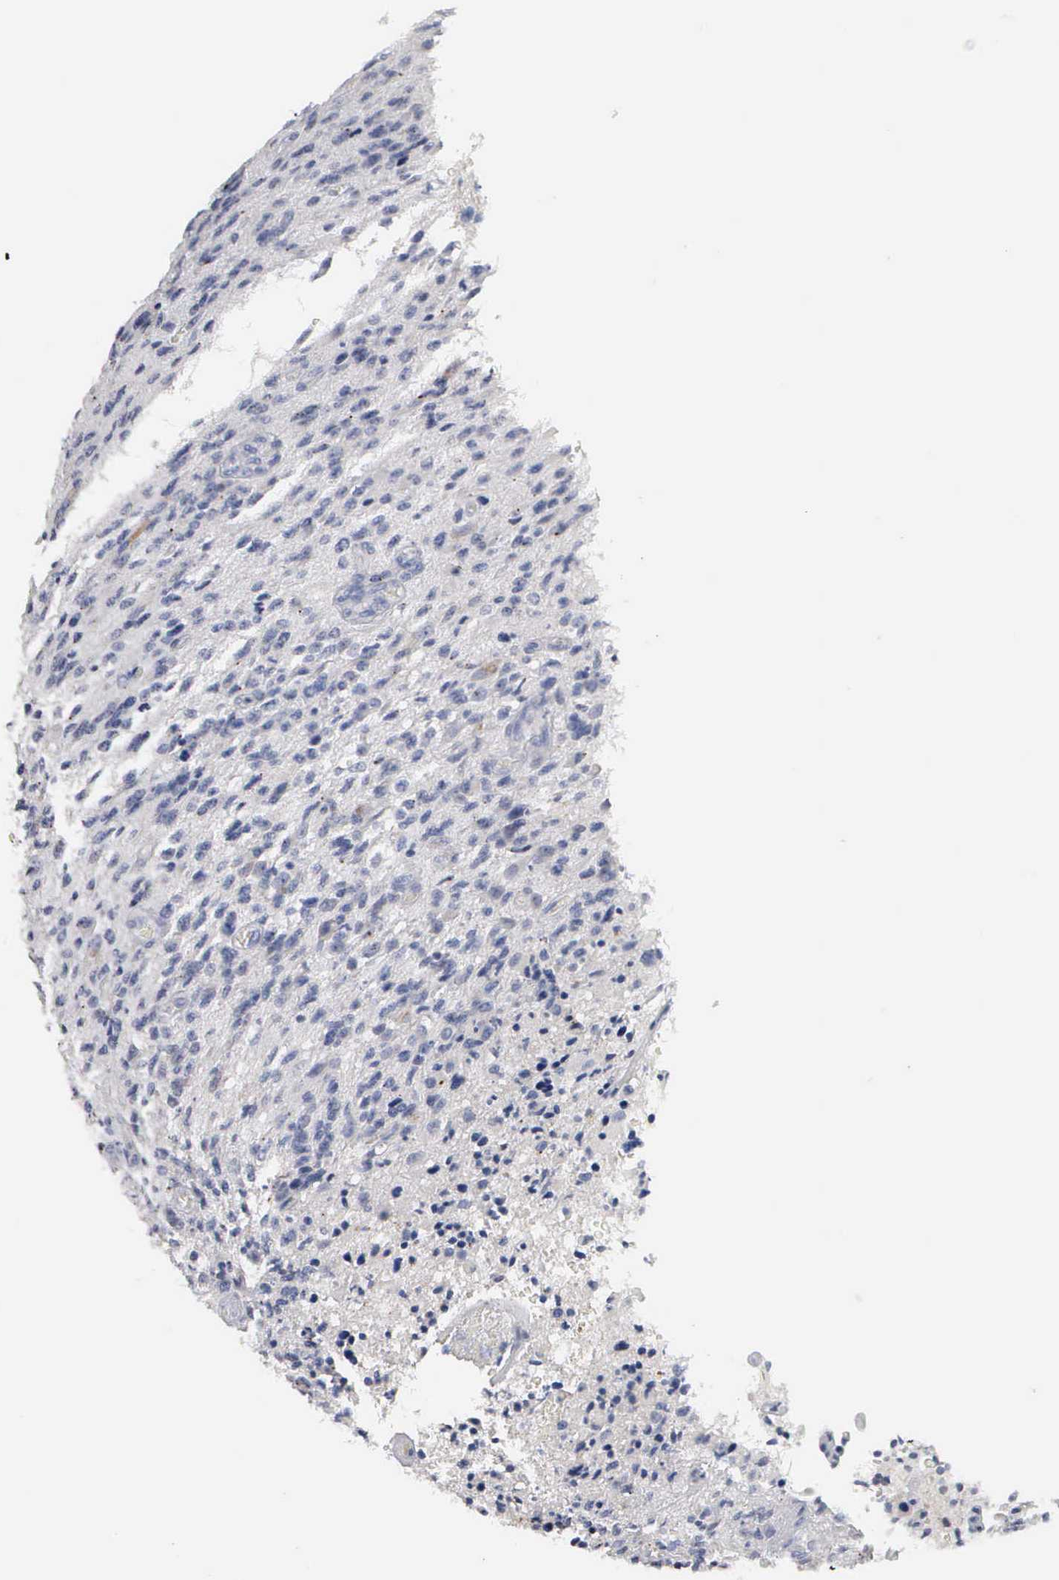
{"staining": {"intensity": "negative", "quantity": "none", "location": "none"}, "tissue": "glioma", "cell_type": "Tumor cells", "image_type": "cancer", "snomed": [{"axis": "morphology", "description": "Glioma, malignant, High grade"}, {"axis": "topography", "description": "Brain"}], "caption": "High magnification brightfield microscopy of malignant high-grade glioma stained with DAB (brown) and counterstained with hematoxylin (blue): tumor cells show no significant expression.", "gene": "ASPHD2", "patient": {"sex": "male", "age": 36}}